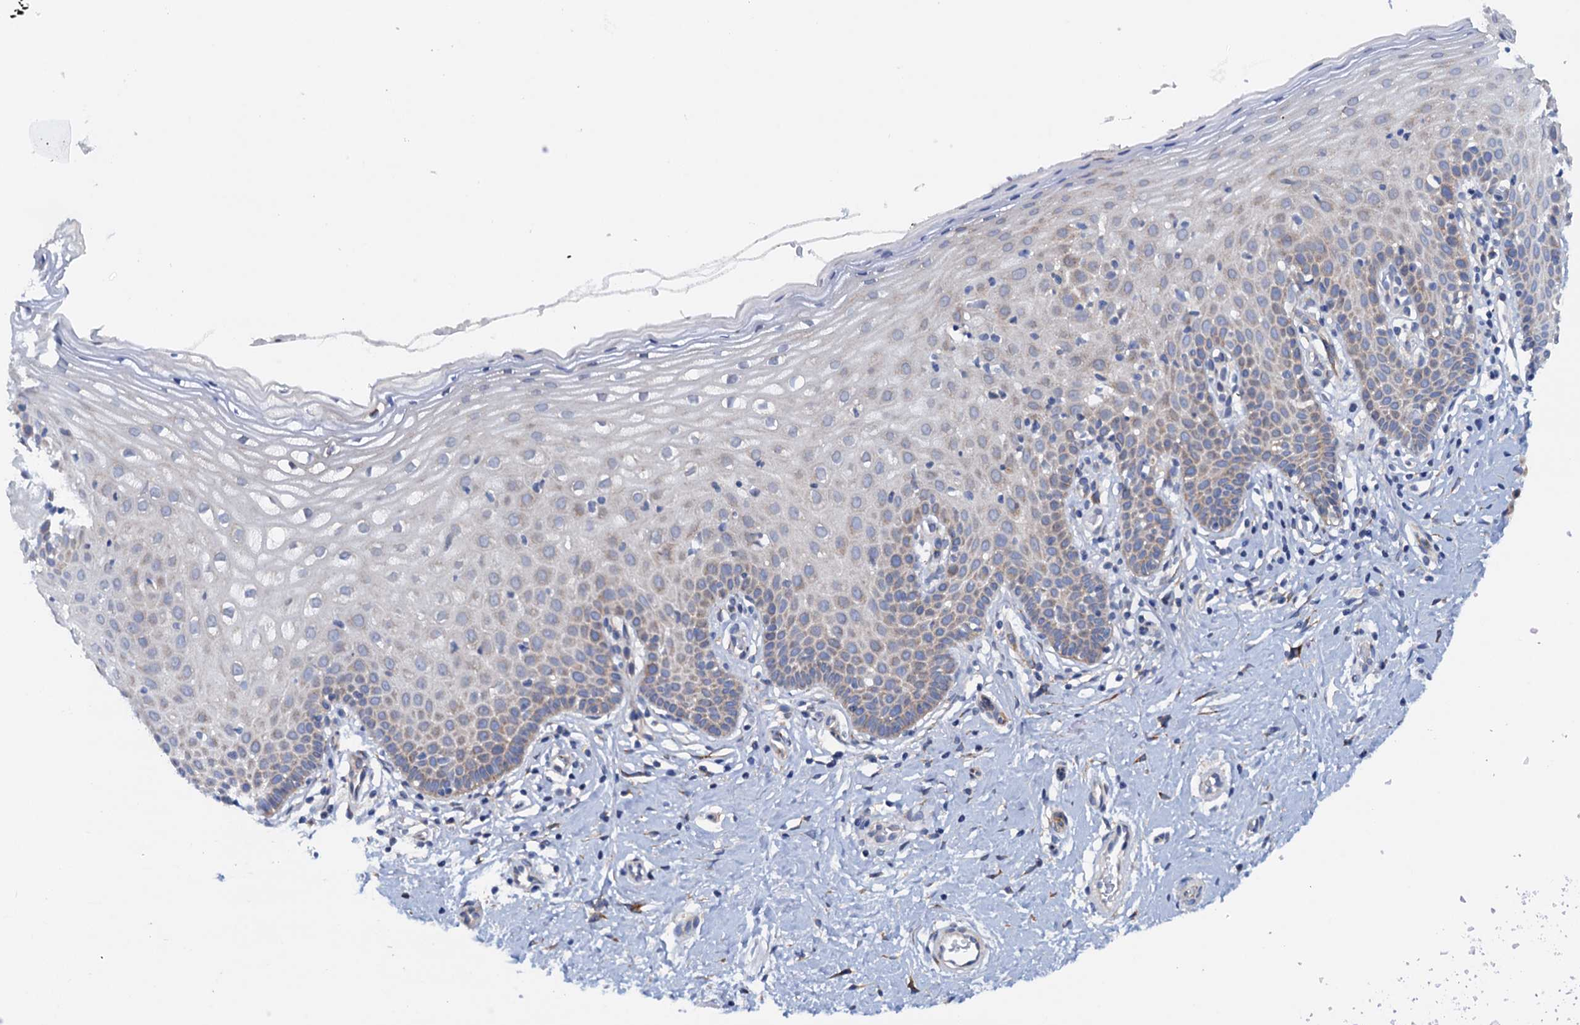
{"staining": {"intensity": "negative", "quantity": "none", "location": "none"}, "tissue": "cervix", "cell_type": "Glandular cells", "image_type": "normal", "snomed": [{"axis": "morphology", "description": "Normal tissue, NOS"}, {"axis": "topography", "description": "Cervix"}], "caption": "A high-resolution photomicrograph shows immunohistochemistry (IHC) staining of normal cervix, which displays no significant staining in glandular cells.", "gene": "RASSF9", "patient": {"sex": "female", "age": 36}}